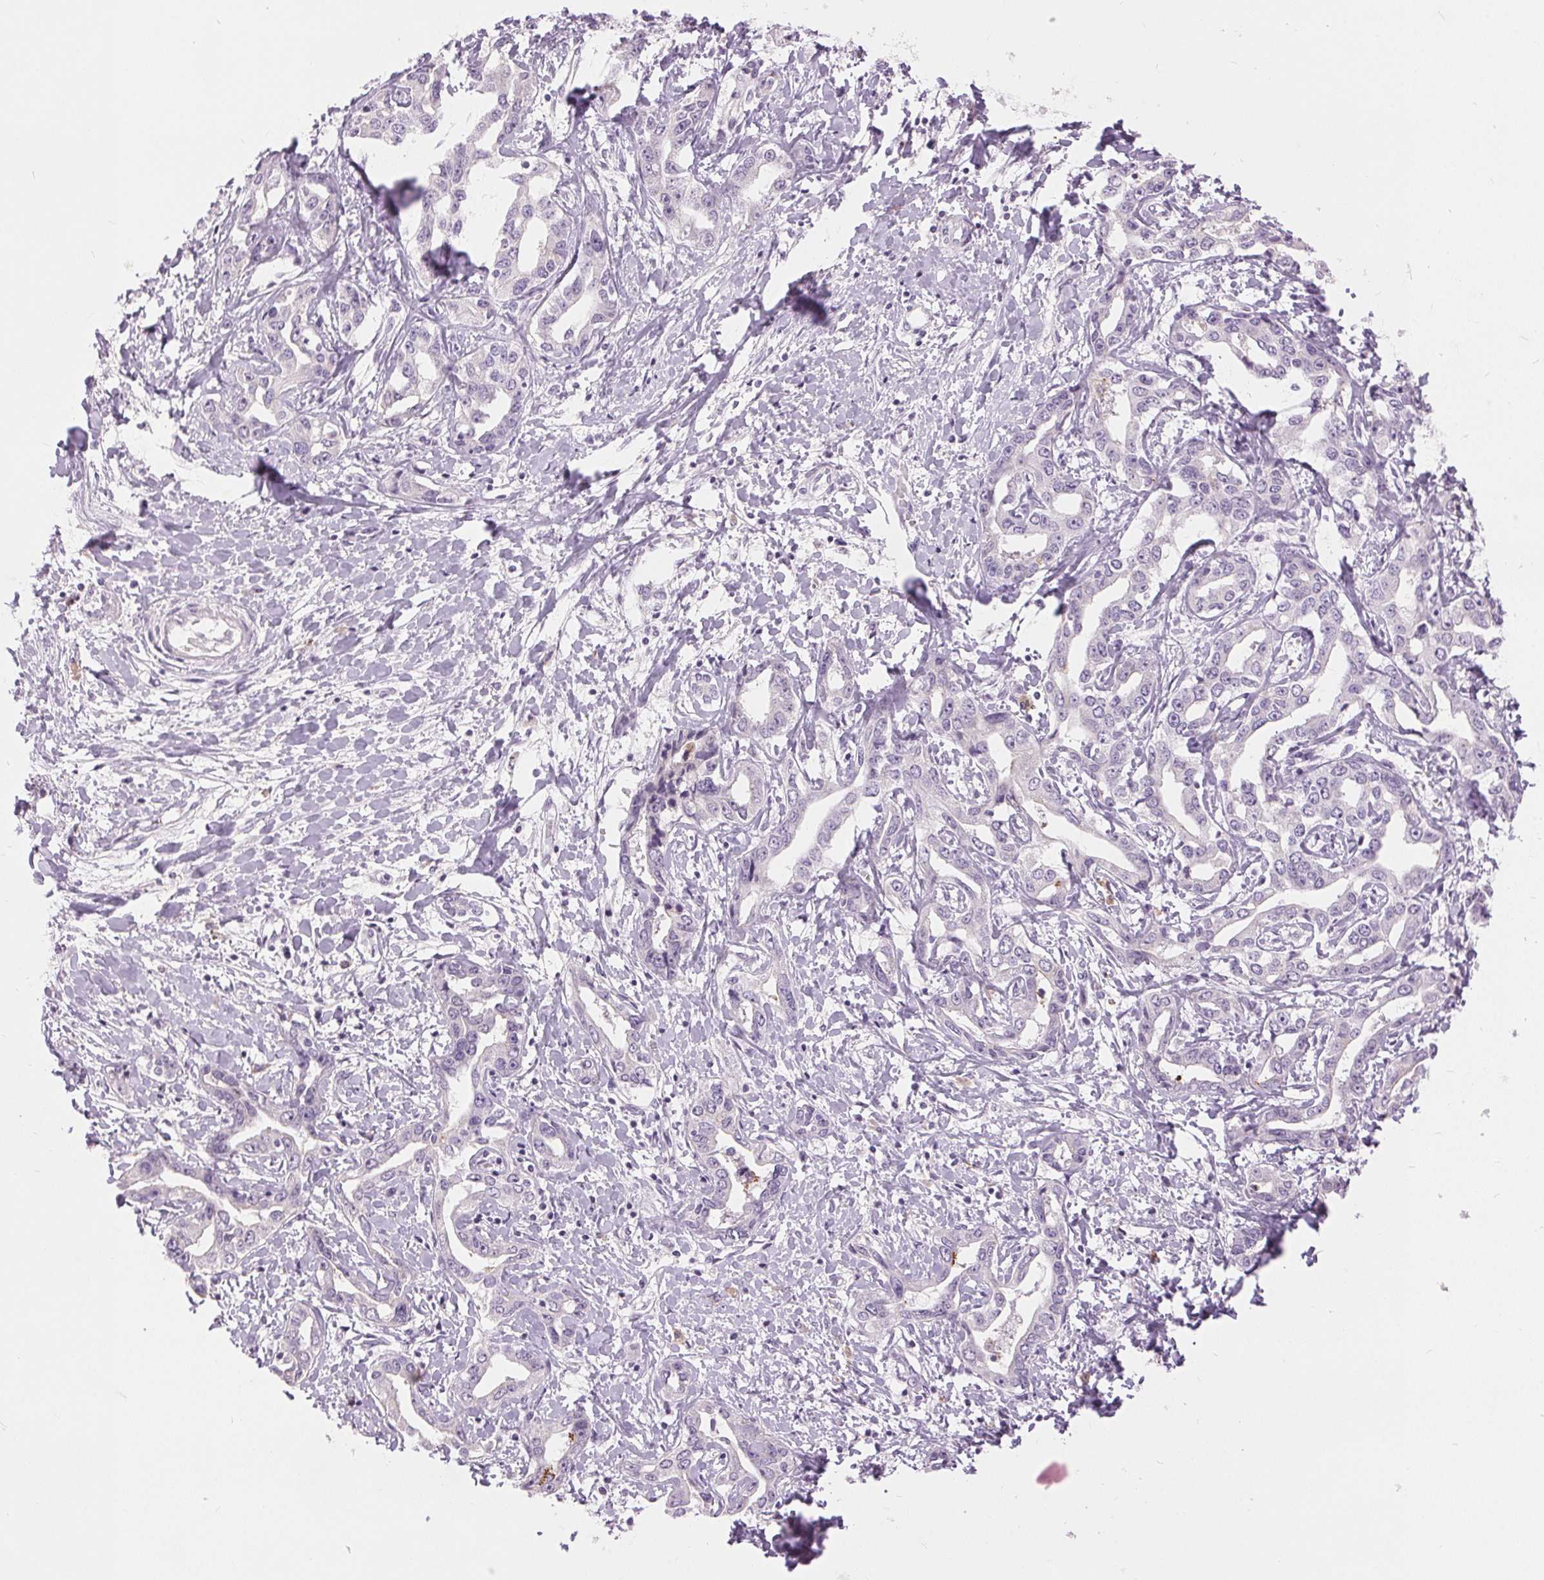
{"staining": {"intensity": "negative", "quantity": "none", "location": "none"}, "tissue": "liver cancer", "cell_type": "Tumor cells", "image_type": "cancer", "snomed": [{"axis": "morphology", "description": "Cholangiocarcinoma"}, {"axis": "topography", "description": "Liver"}], "caption": "Immunohistochemical staining of liver cancer (cholangiocarcinoma) reveals no significant staining in tumor cells. Brightfield microscopy of IHC stained with DAB (3,3'-diaminobenzidine) (brown) and hematoxylin (blue), captured at high magnification.", "gene": "DSG3", "patient": {"sex": "male", "age": 59}}